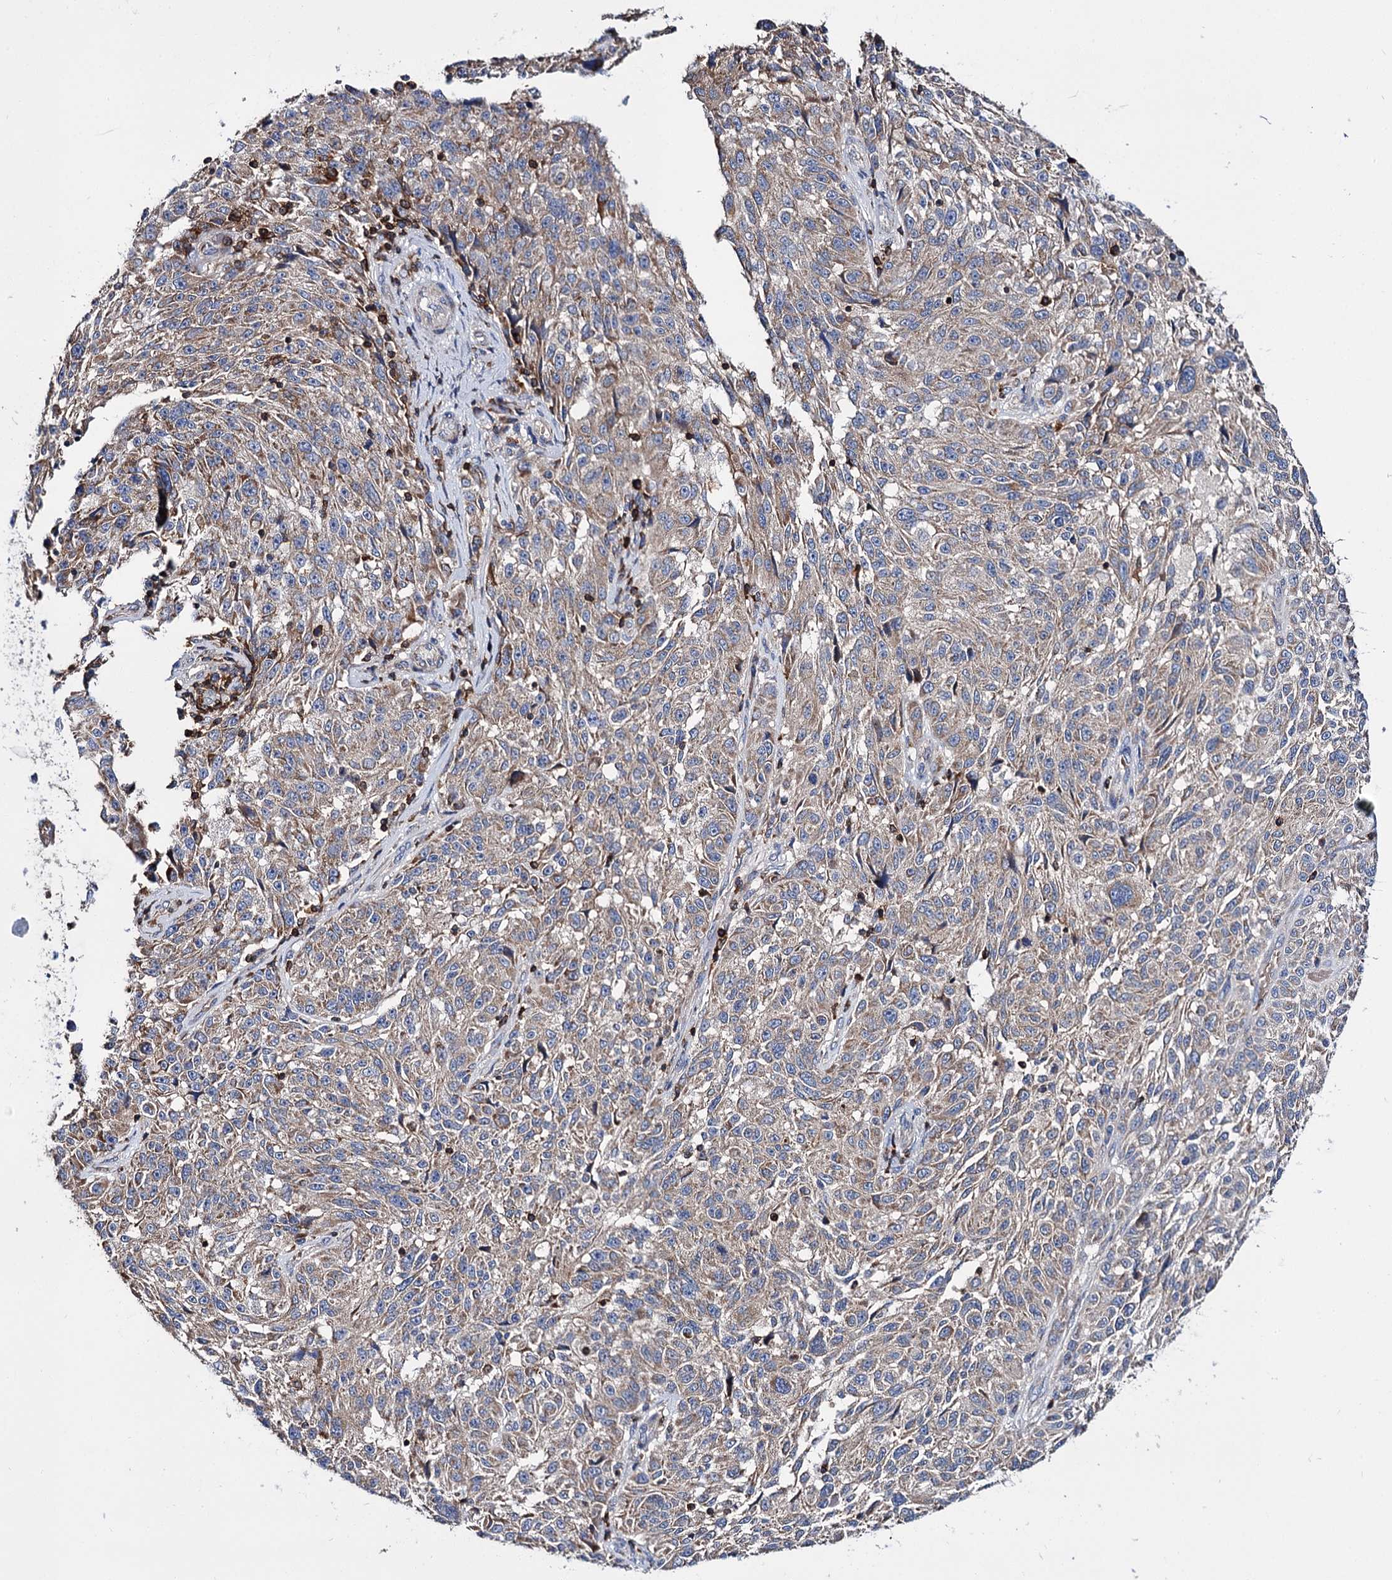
{"staining": {"intensity": "moderate", "quantity": ">75%", "location": "cytoplasmic/membranous"}, "tissue": "melanoma", "cell_type": "Tumor cells", "image_type": "cancer", "snomed": [{"axis": "morphology", "description": "Malignant melanoma, NOS"}, {"axis": "topography", "description": "Skin"}], "caption": "The photomicrograph demonstrates a brown stain indicating the presence of a protein in the cytoplasmic/membranous of tumor cells in malignant melanoma. Nuclei are stained in blue.", "gene": "UBASH3B", "patient": {"sex": "male", "age": 53}}